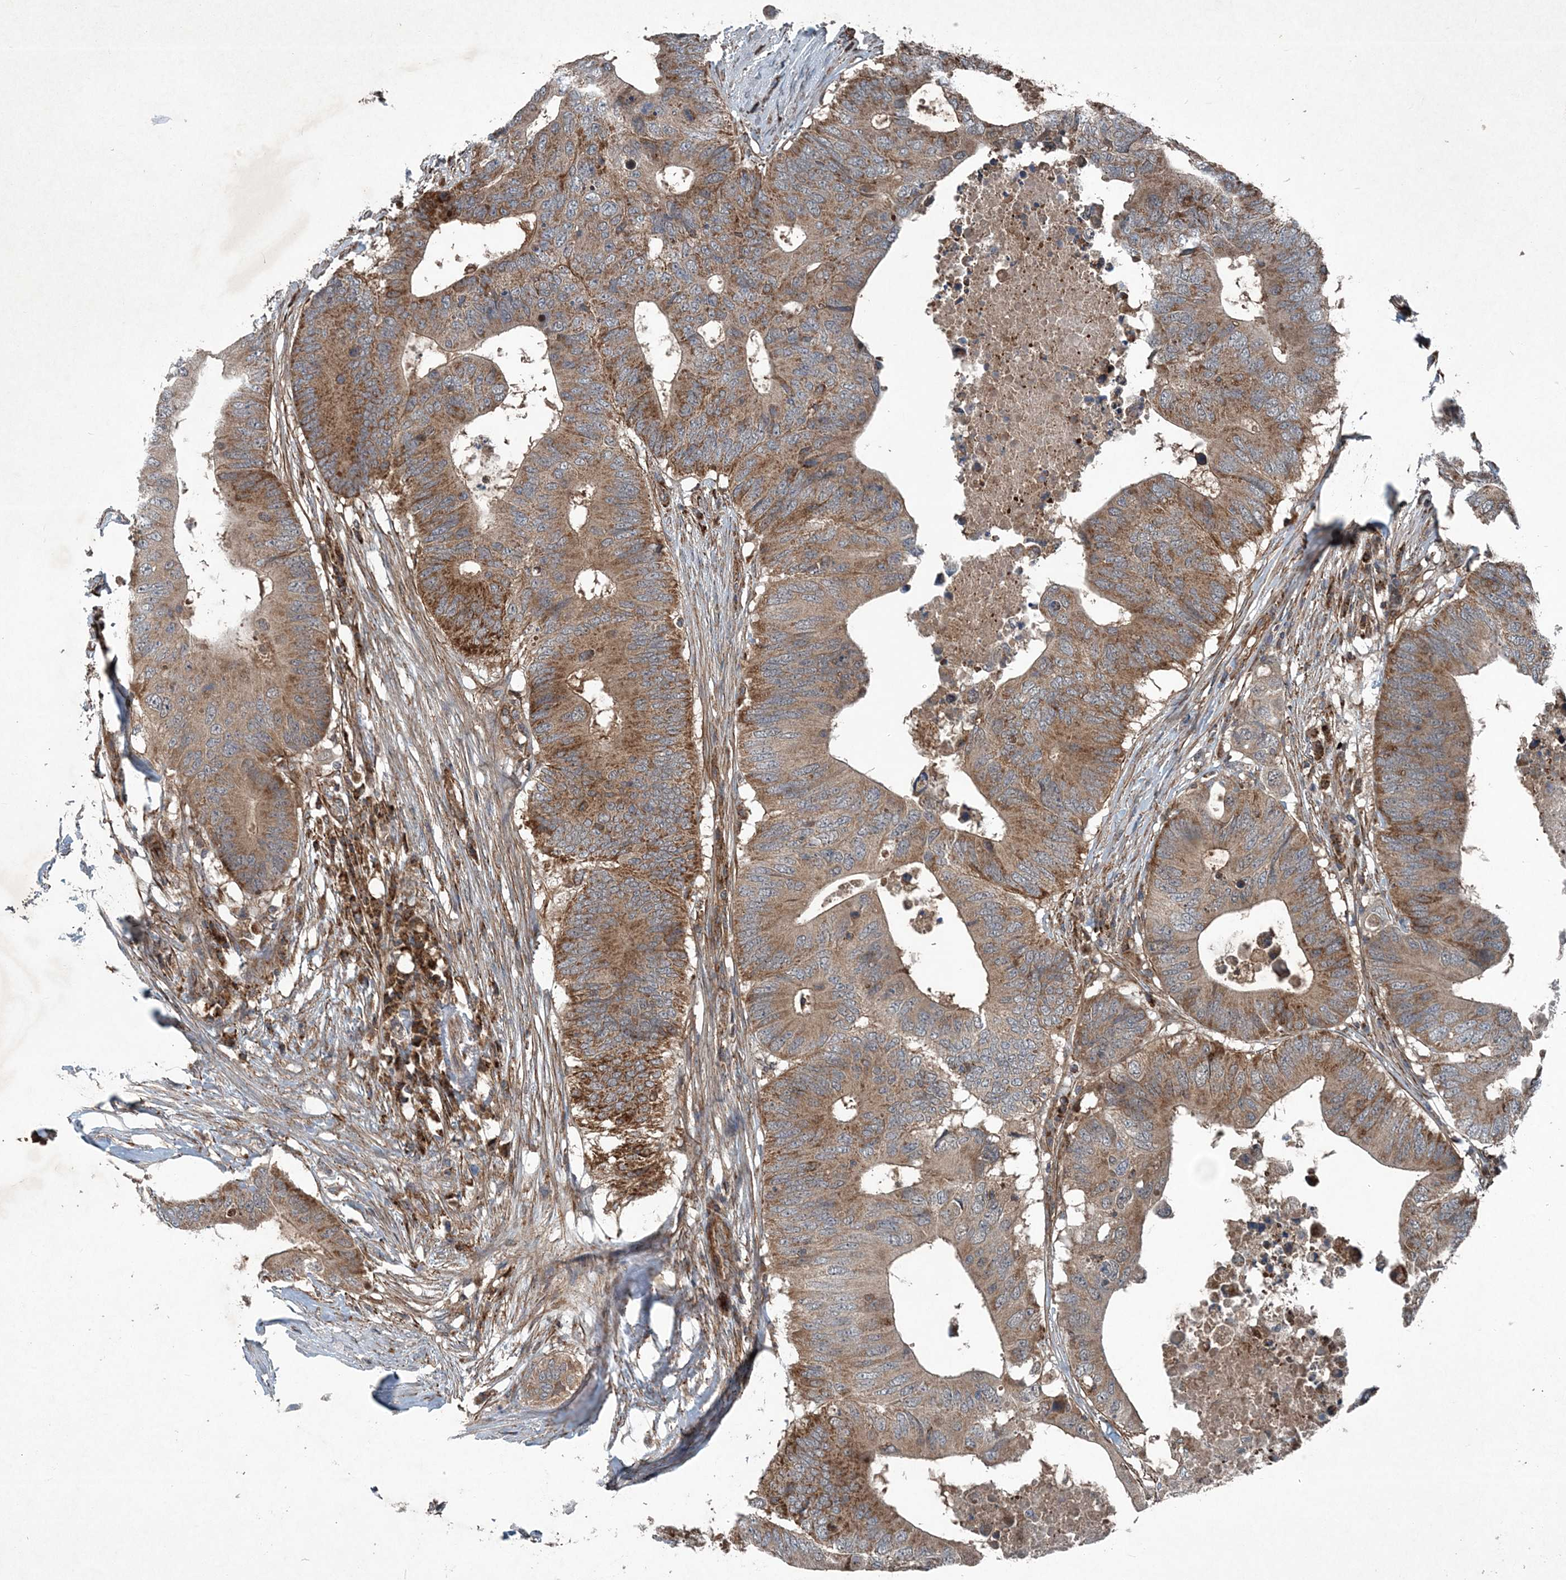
{"staining": {"intensity": "moderate", "quantity": ">75%", "location": "cytoplasmic/membranous"}, "tissue": "colorectal cancer", "cell_type": "Tumor cells", "image_type": "cancer", "snomed": [{"axis": "morphology", "description": "Adenocarcinoma, NOS"}, {"axis": "topography", "description": "Colon"}], "caption": "The histopathology image displays a brown stain indicating the presence of a protein in the cytoplasmic/membranous of tumor cells in colorectal adenocarcinoma. The staining was performed using DAB (3,3'-diaminobenzidine), with brown indicating positive protein expression. Nuclei are stained blue with hematoxylin.", "gene": "NDUFA2", "patient": {"sex": "male", "age": 71}}